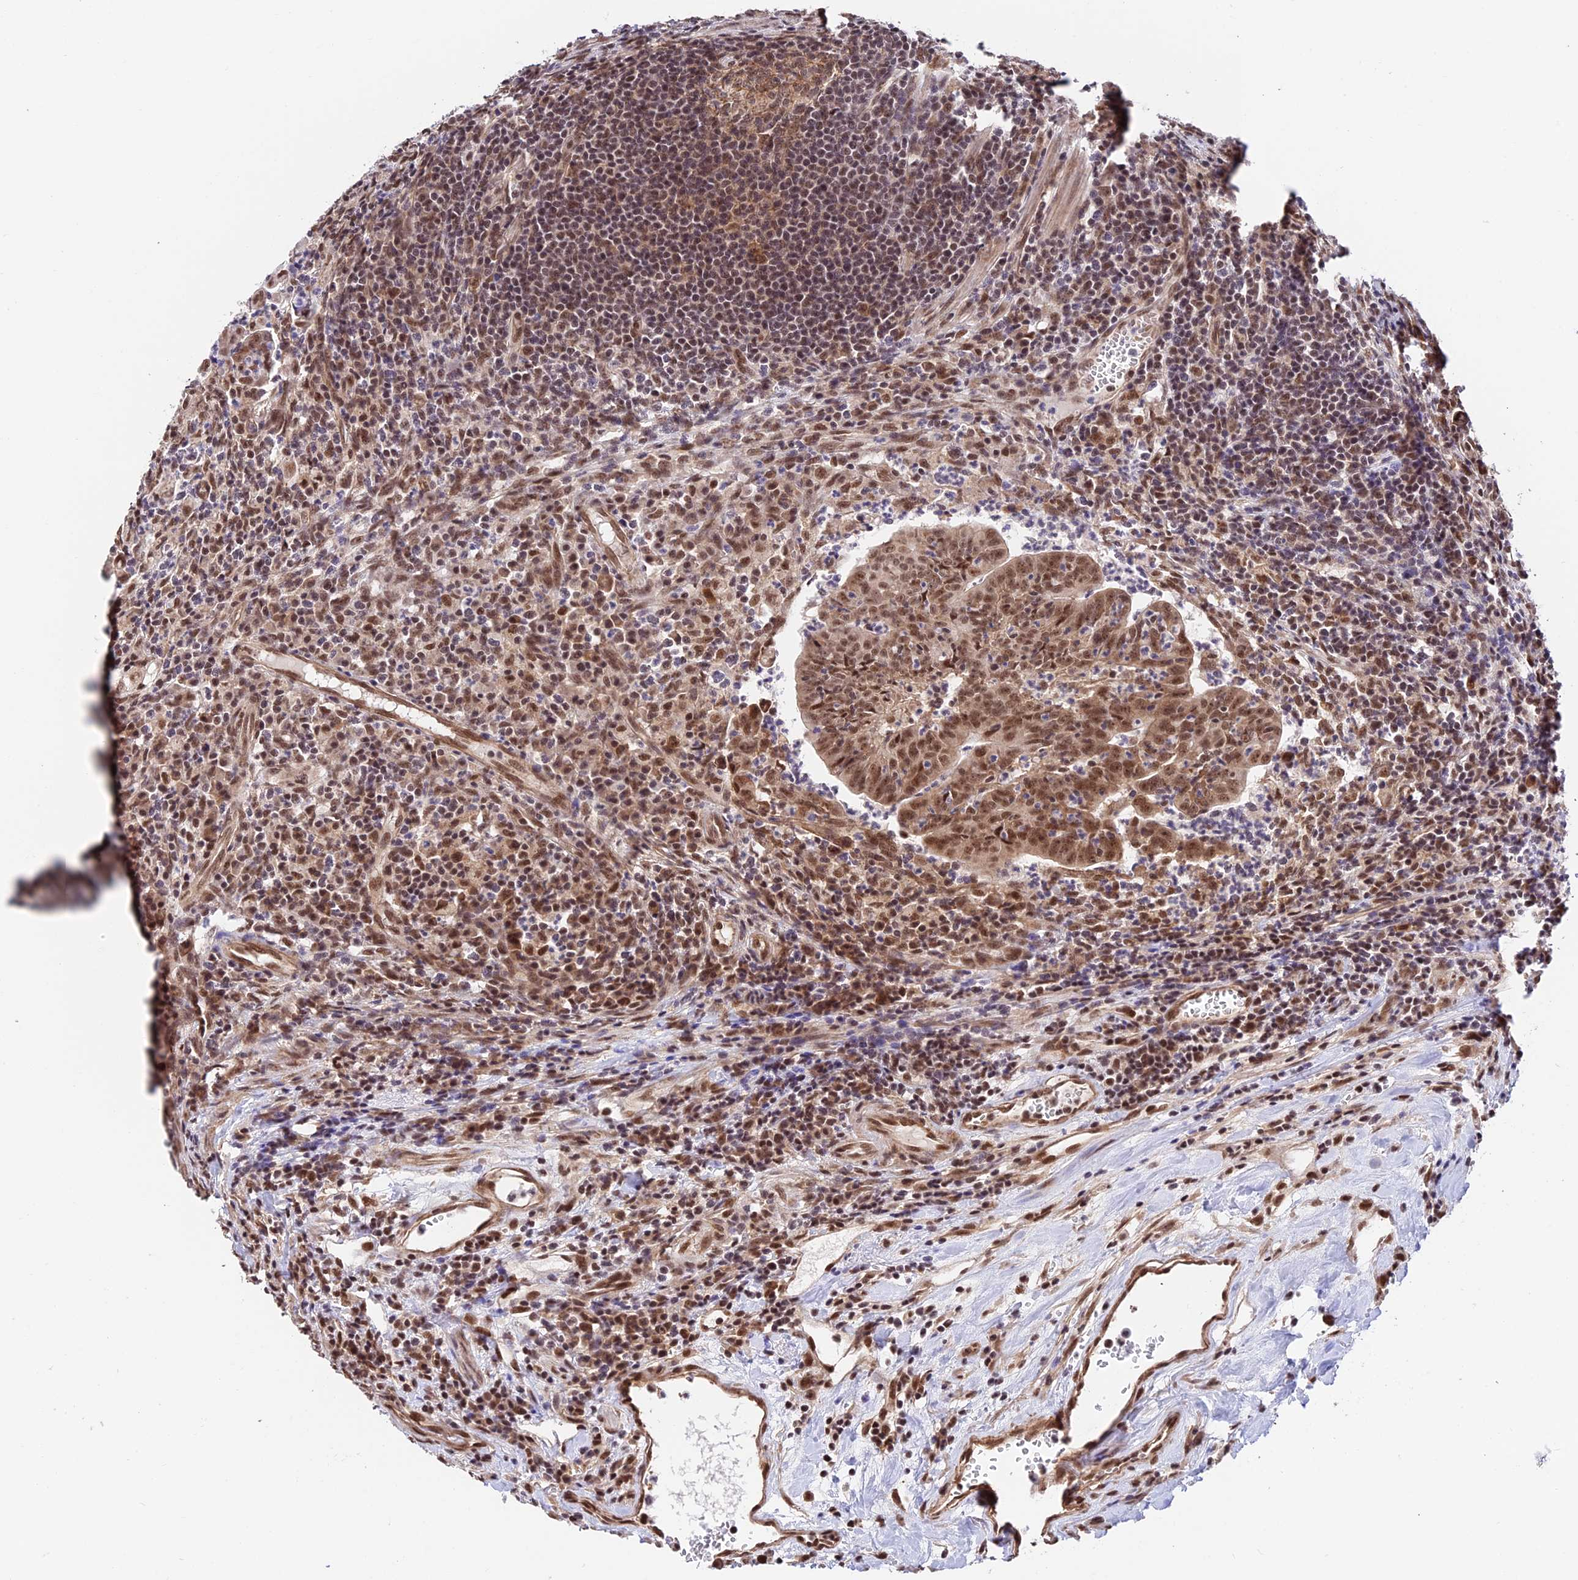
{"staining": {"intensity": "moderate", "quantity": ">75%", "location": "cytoplasmic/membranous,nuclear"}, "tissue": "colorectal cancer", "cell_type": "Tumor cells", "image_type": "cancer", "snomed": [{"axis": "morphology", "description": "Adenocarcinoma, NOS"}, {"axis": "topography", "description": "Rectum"}], "caption": "This is a micrograph of immunohistochemistry staining of adenocarcinoma (colorectal), which shows moderate positivity in the cytoplasmic/membranous and nuclear of tumor cells.", "gene": "RBM42", "patient": {"sex": "male", "age": 69}}